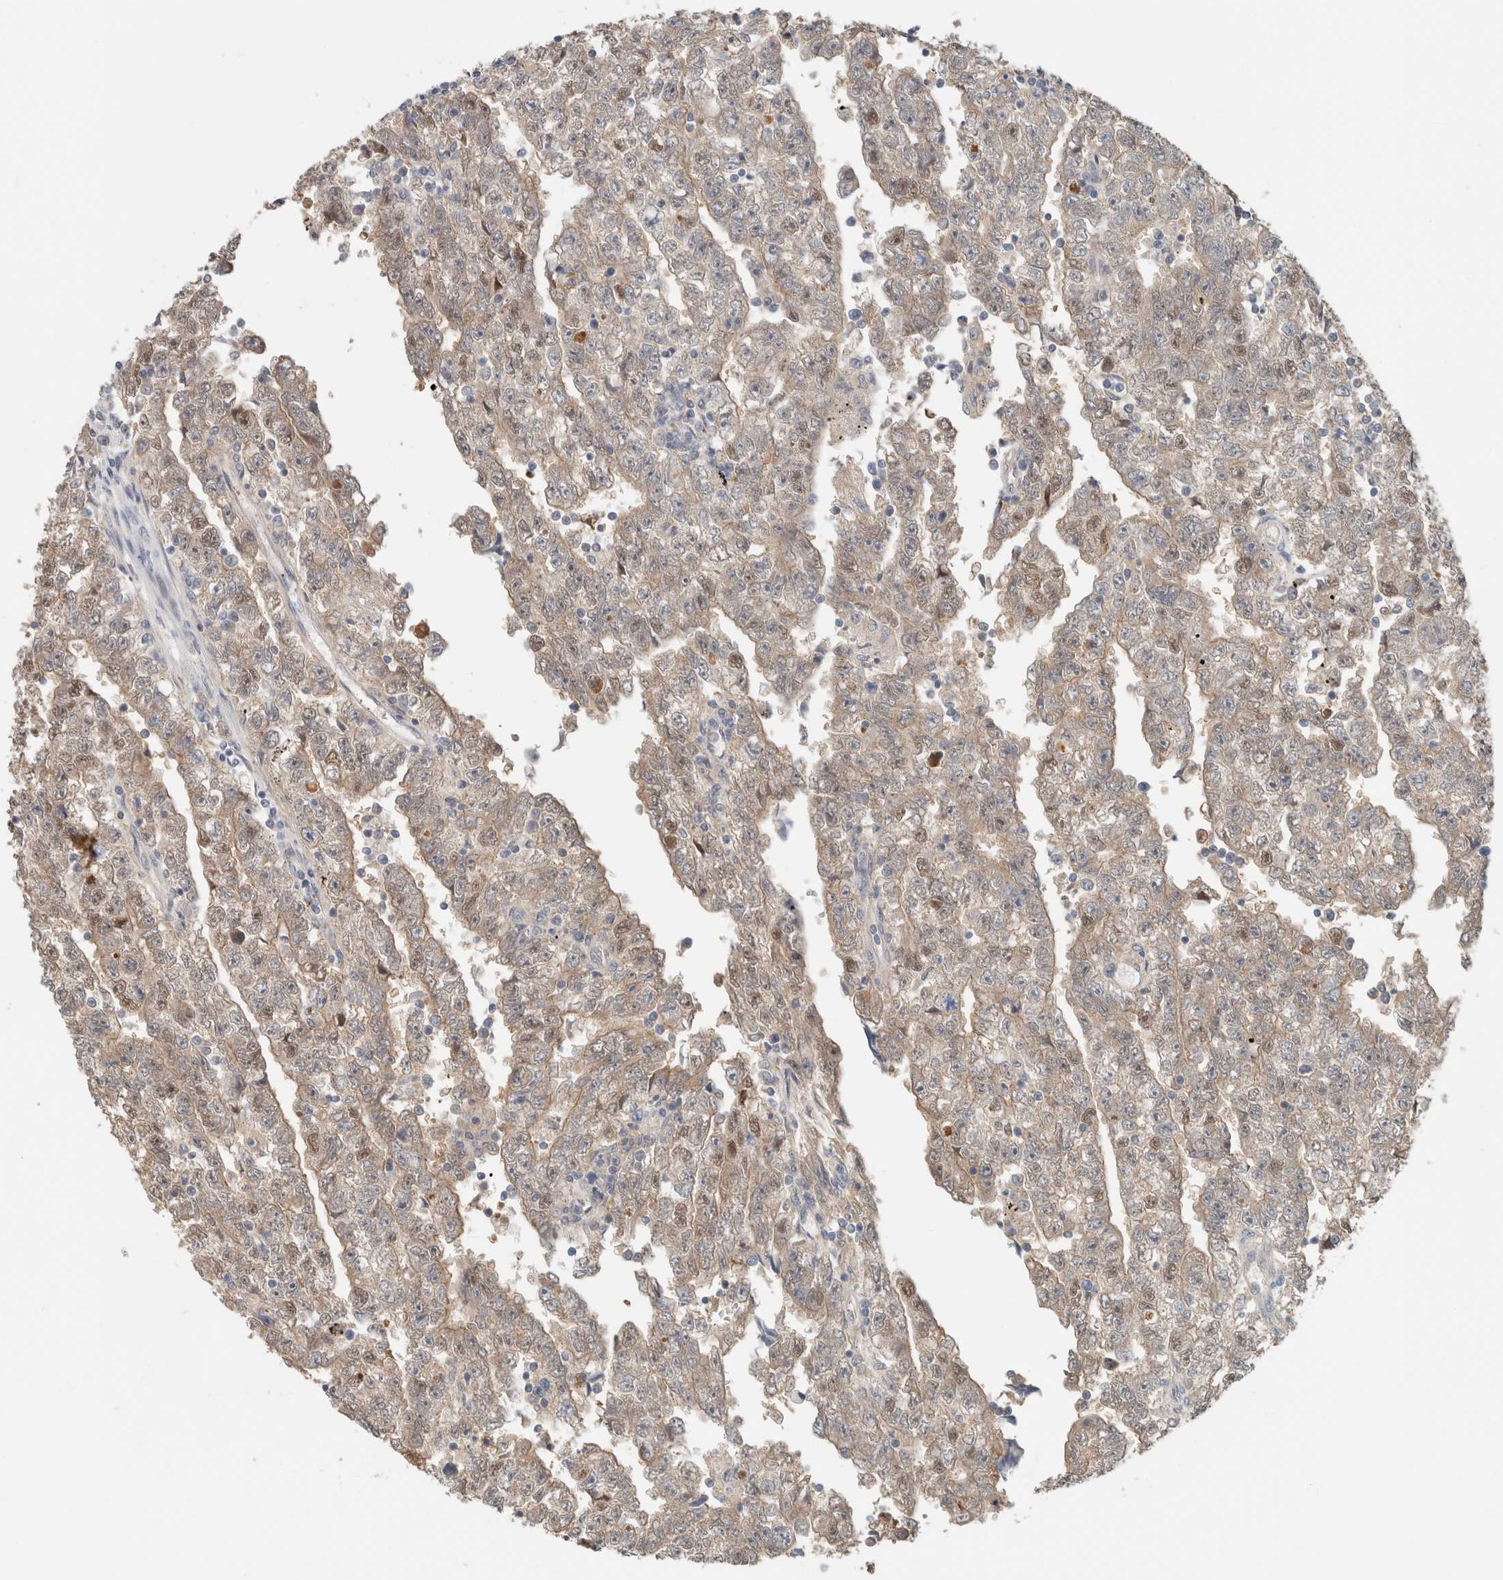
{"staining": {"intensity": "weak", "quantity": "25%-75%", "location": "cytoplasmic/membranous,nuclear"}, "tissue": "testis cancer", "cell_type": "Tumor cells", "image_type": "cancer", "snomed": [{"axis": "morphology", "description": "Carcinoma, Embryonal, NOS"}, {"axis": "topography", "description": "Testis"}], "caption": "A photomicrograph of testis embryonal carcinoma stained for a protein shows weak cytoplasmic/membranous and nuclear brown staining in tumor cells. Nuclei are stained in blue.", "gene": "CRAT", "patient": {"sex": "male", "age": 25}}